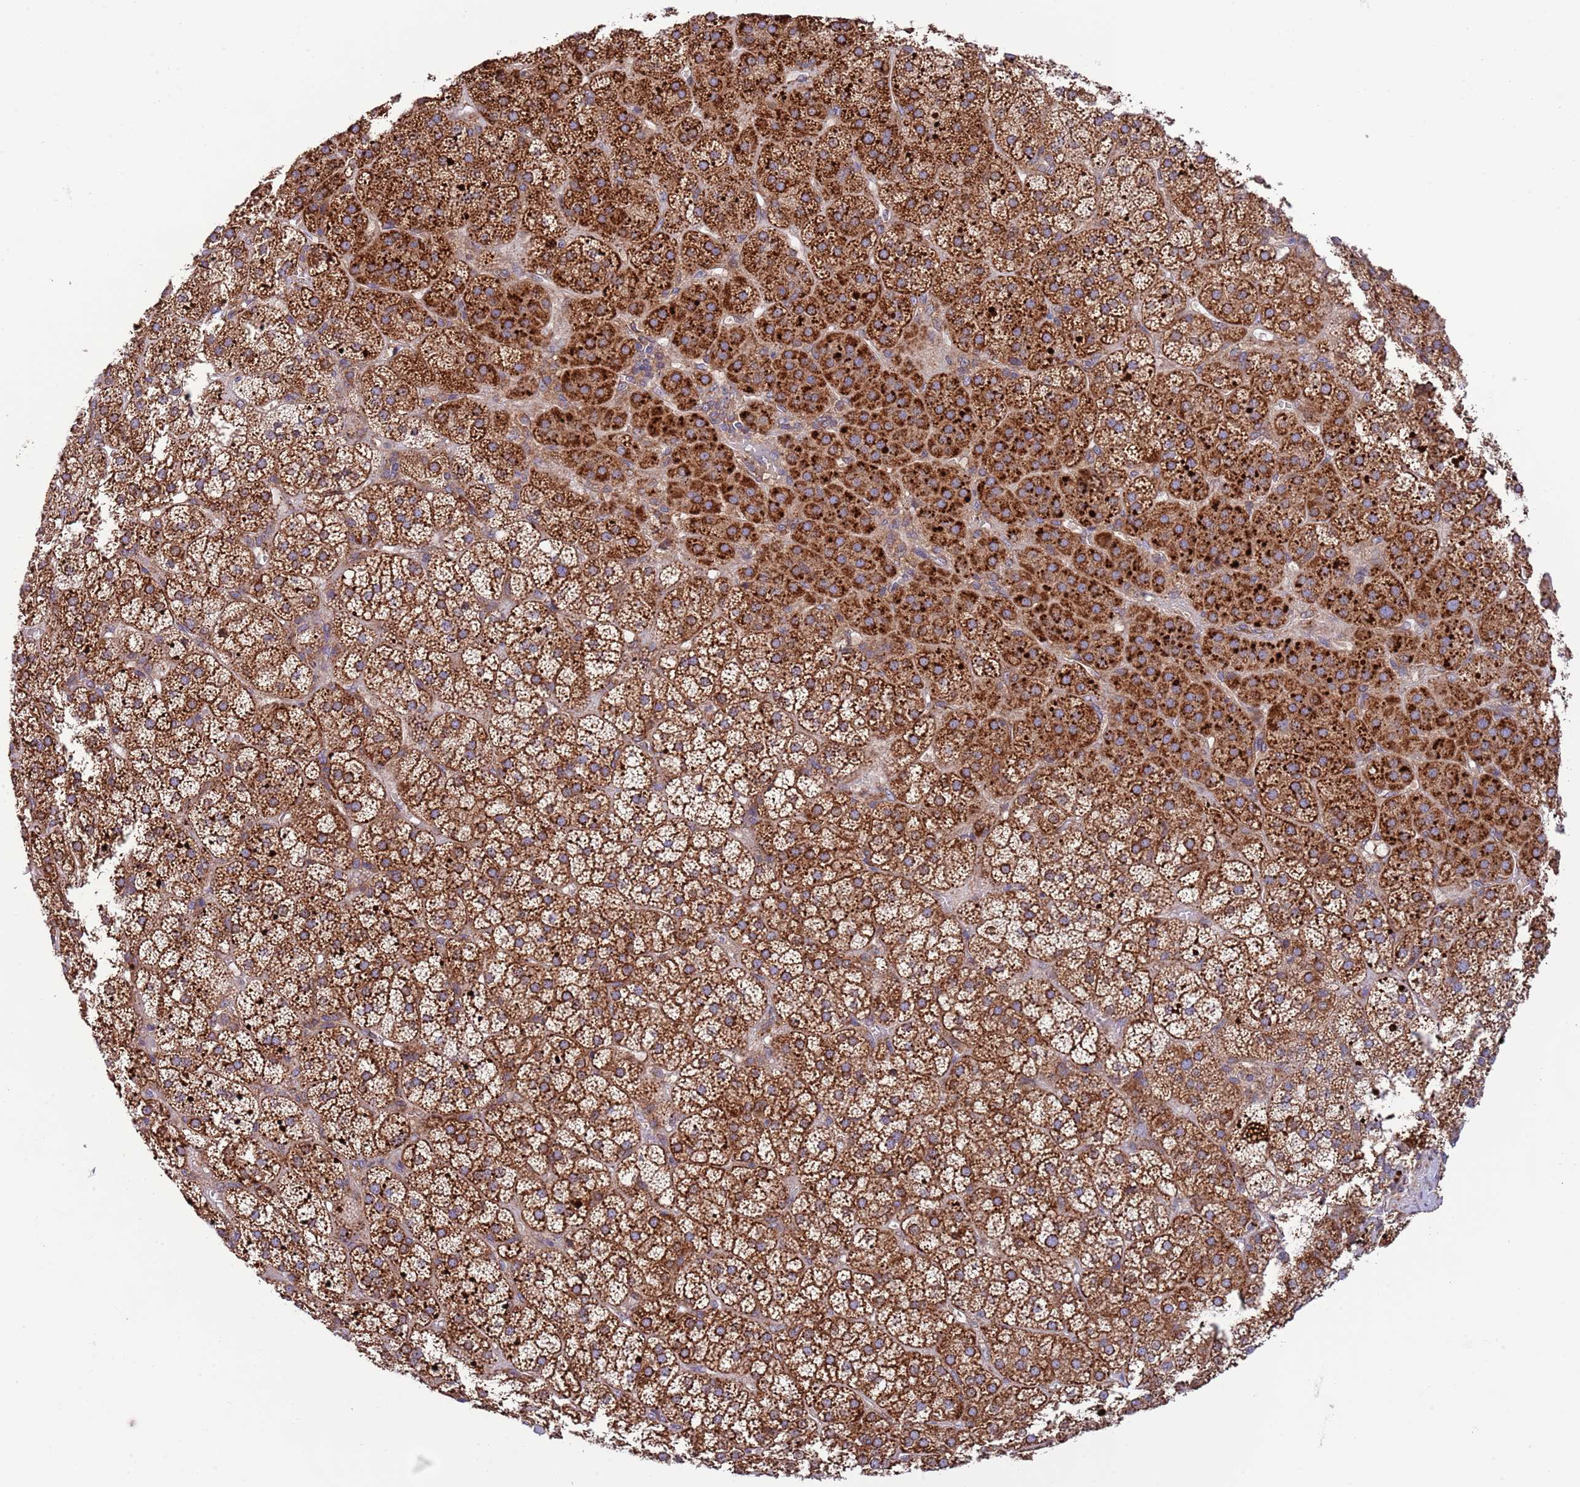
{"staining": {"intensity": "strong", "quantity": "25%-75%", "location": "cytoplasmic/membranous"}, "tissue": "adrenal gland", "cell_type": "Glandular cells", "image_type": "normal", "snomed": [{"axis": "morphology", "description": "Normal tissue, NOS"}, {"axis": "topography", "description": "Adrenal gland"}], "caption": "Adrenal gland stained with DAB (3,3'-diaminobenzidine) immunohistochemistry shows high levels of strong cytoplasmic/membranous expression in about 25%-75% of glandular cells.", "gene": "DAND5", "patient": {"sex": "female", "age": 70}}